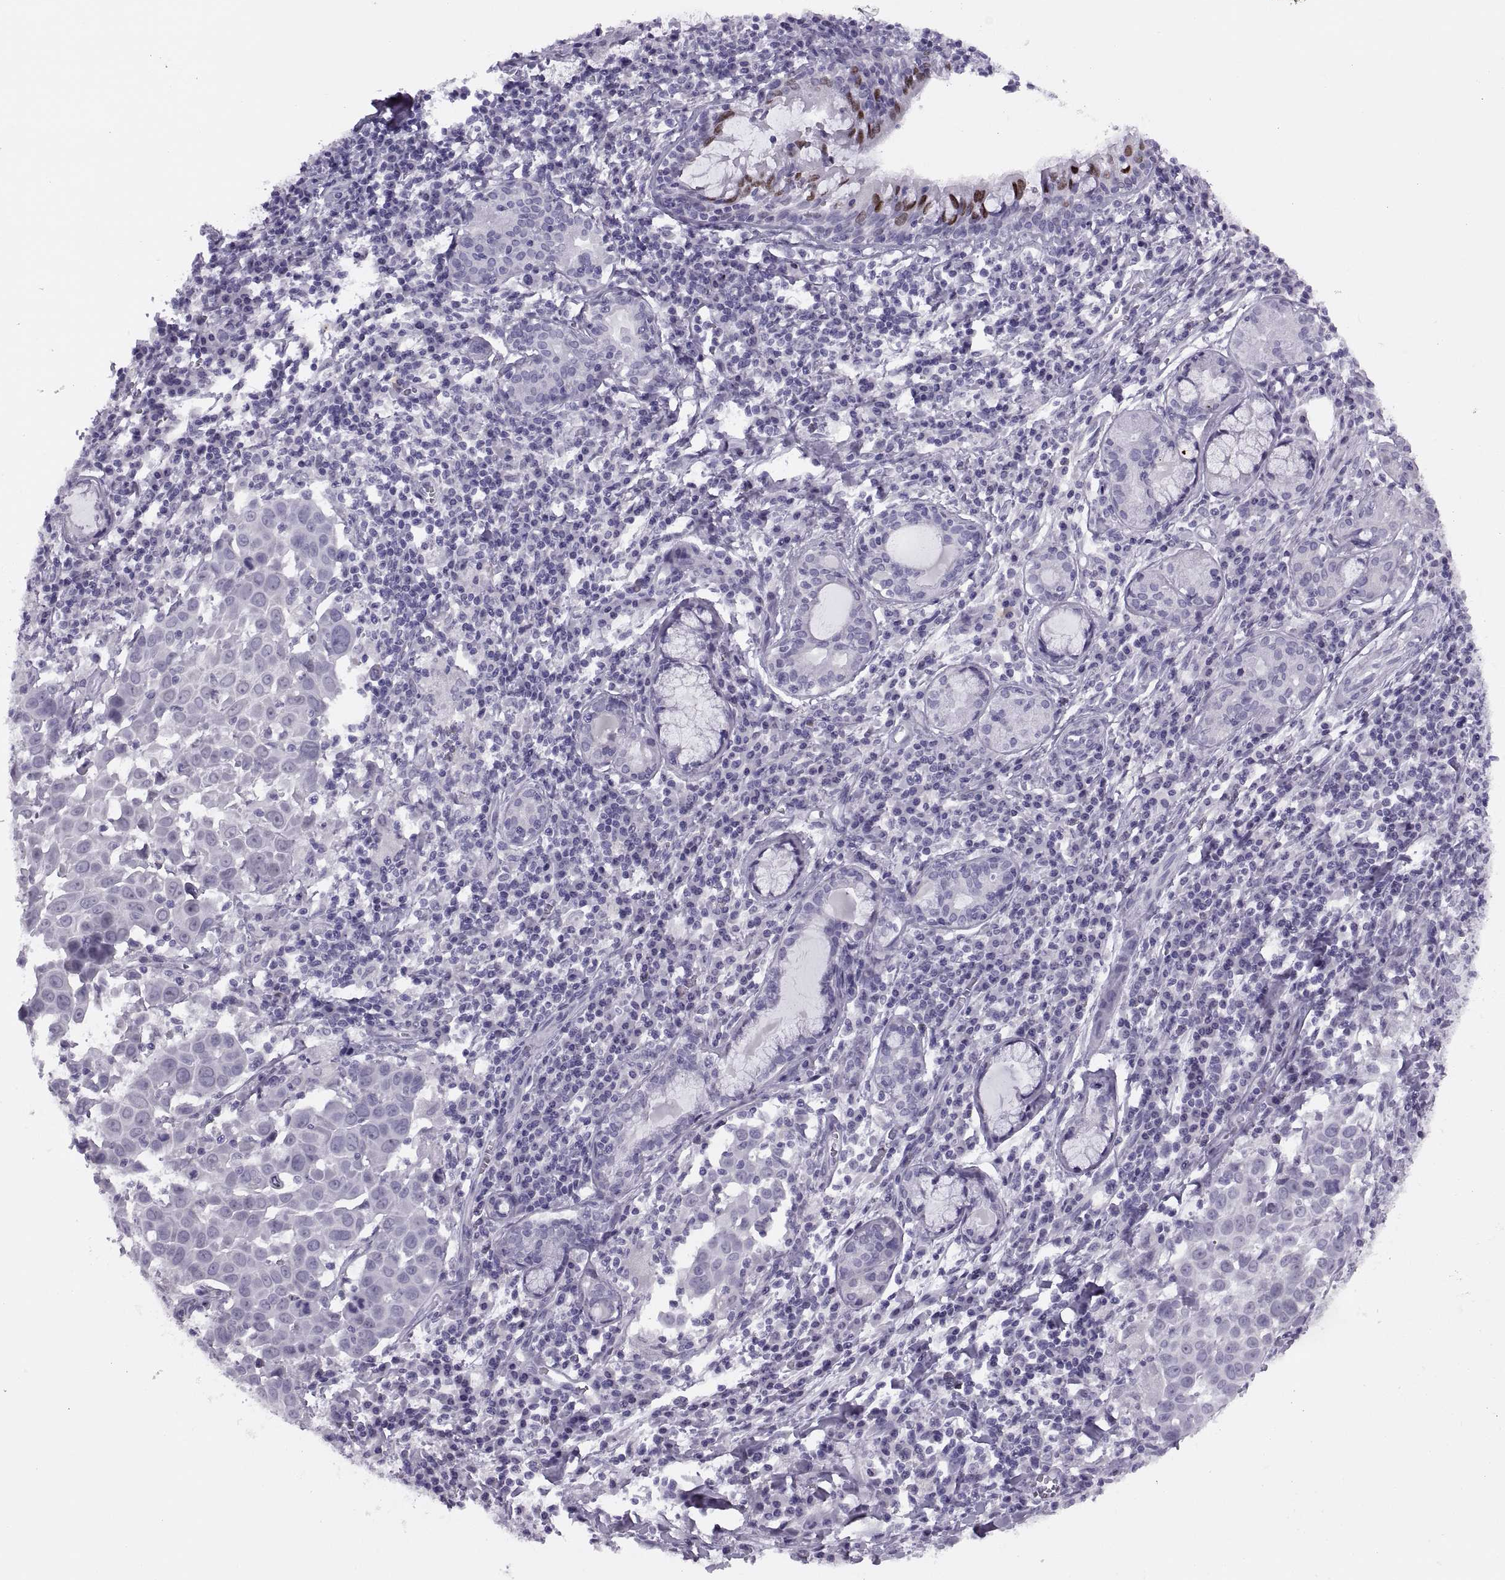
{"staining": {"intensity": "negative", "quantity": "none", "location": "none"}, "tissue": "lung cancer", "cell_type": "Tumor cells", "image_type": "cancer", "snomed": [{"axis": "morphology", "description": "Squamous cell carcinoma, NOS"}, {"axis": "topography", "description": "Lung"}], "caption": "Immunohistochemistry of lung cancer displays no positivity in tumor cells.", "gene": "FAM24A", "patient": {"sex": "male", "age": 57}}